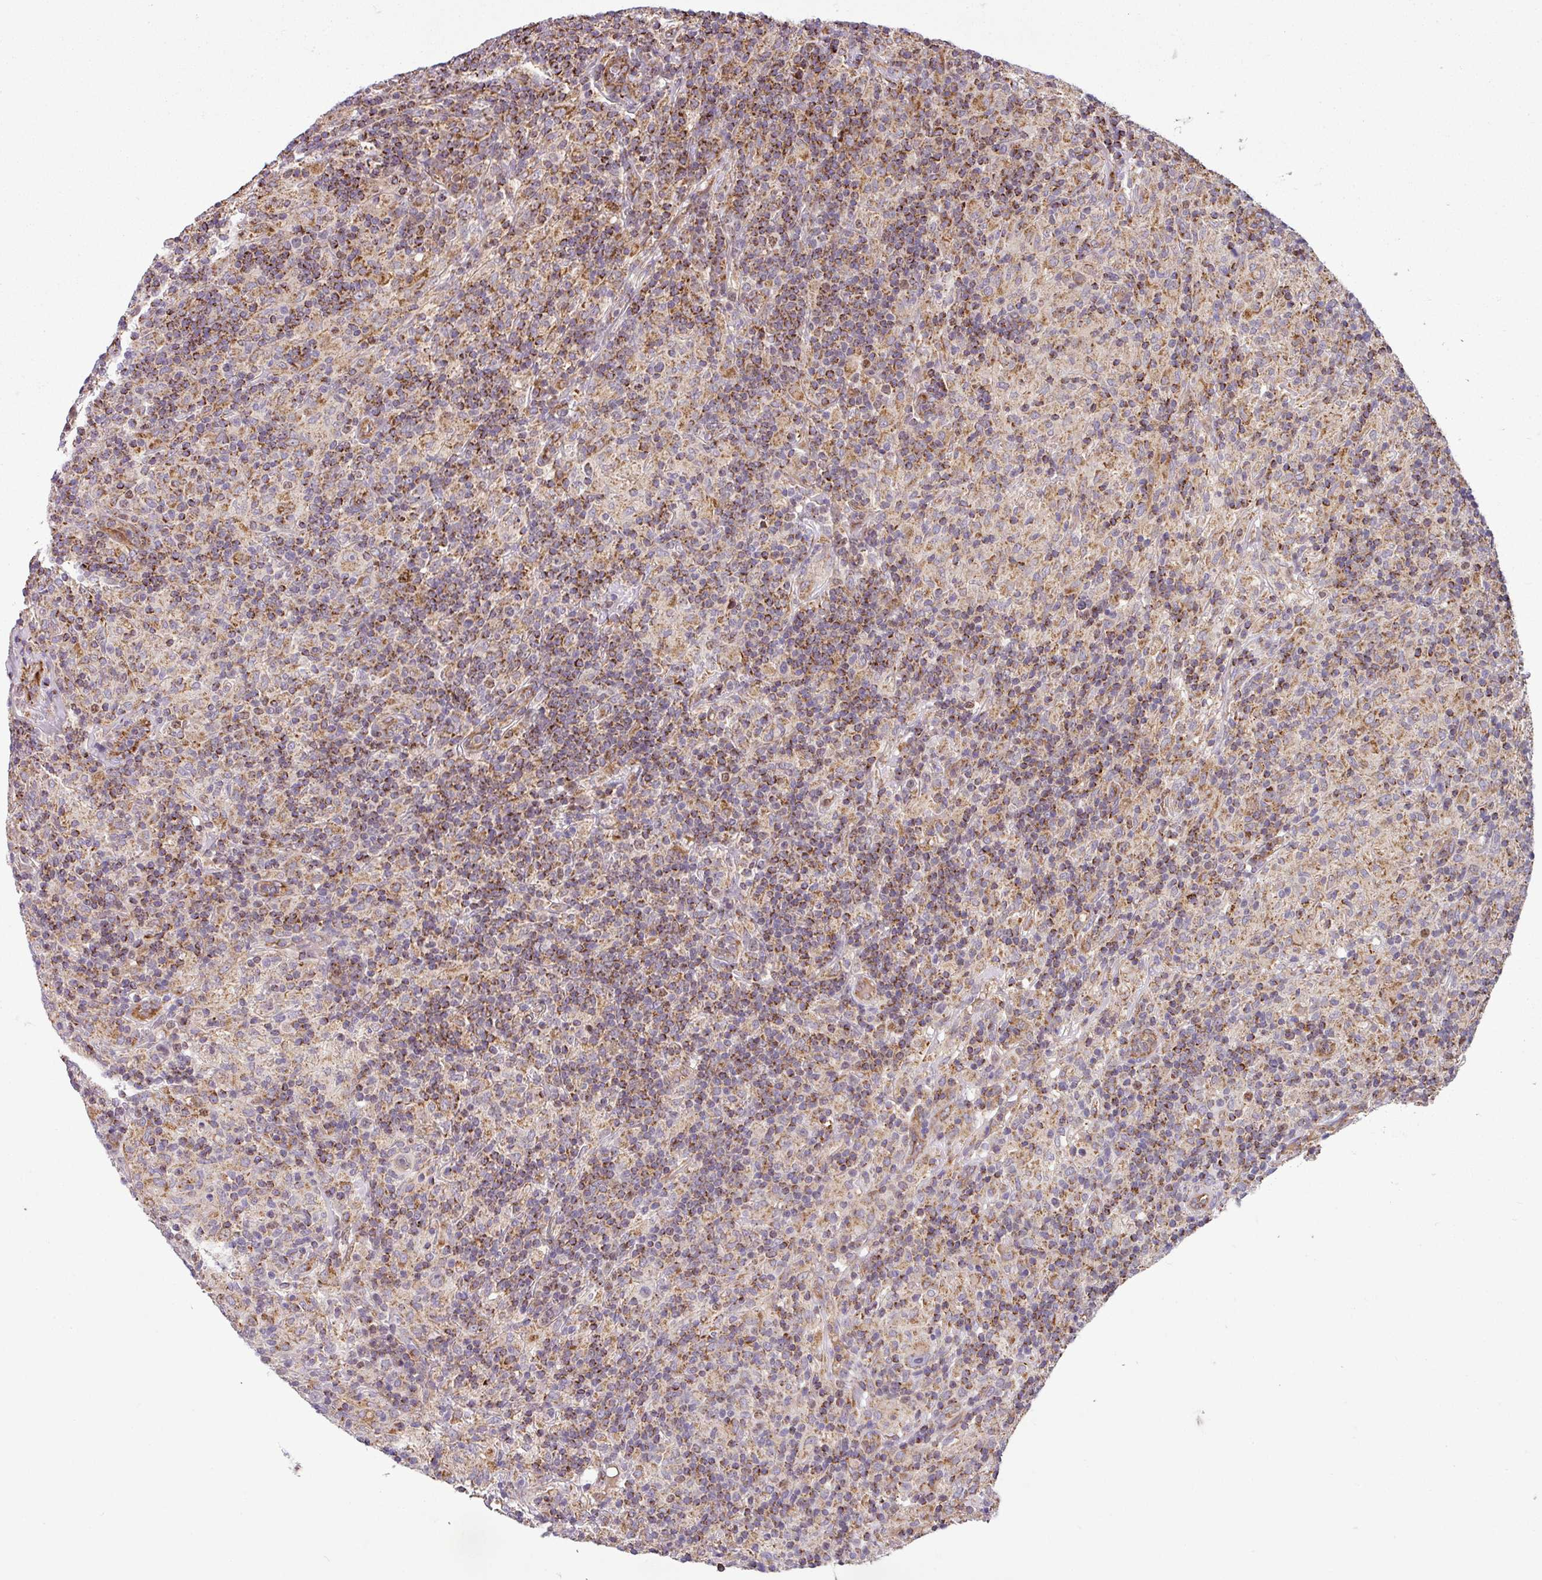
{"staining": {"intensity": "negative", "quantity": "none", "location": "none"}, "tissue": "lymphoma", "cell_type": "Tumor cells", "image_type": "cancer", "snomed": [{"axis": "morphology", "description": "Hodgkin's disease, NOS"}, {"axis": "topography", "description": "Lymph node"}], "caption": "Immunohistochemistry image of lymphoma stained for a protein (brown), which reveals no expression in tumor cells.", "gene": "PRELID3B", "patient": {"sex": "male", "age": 70}}